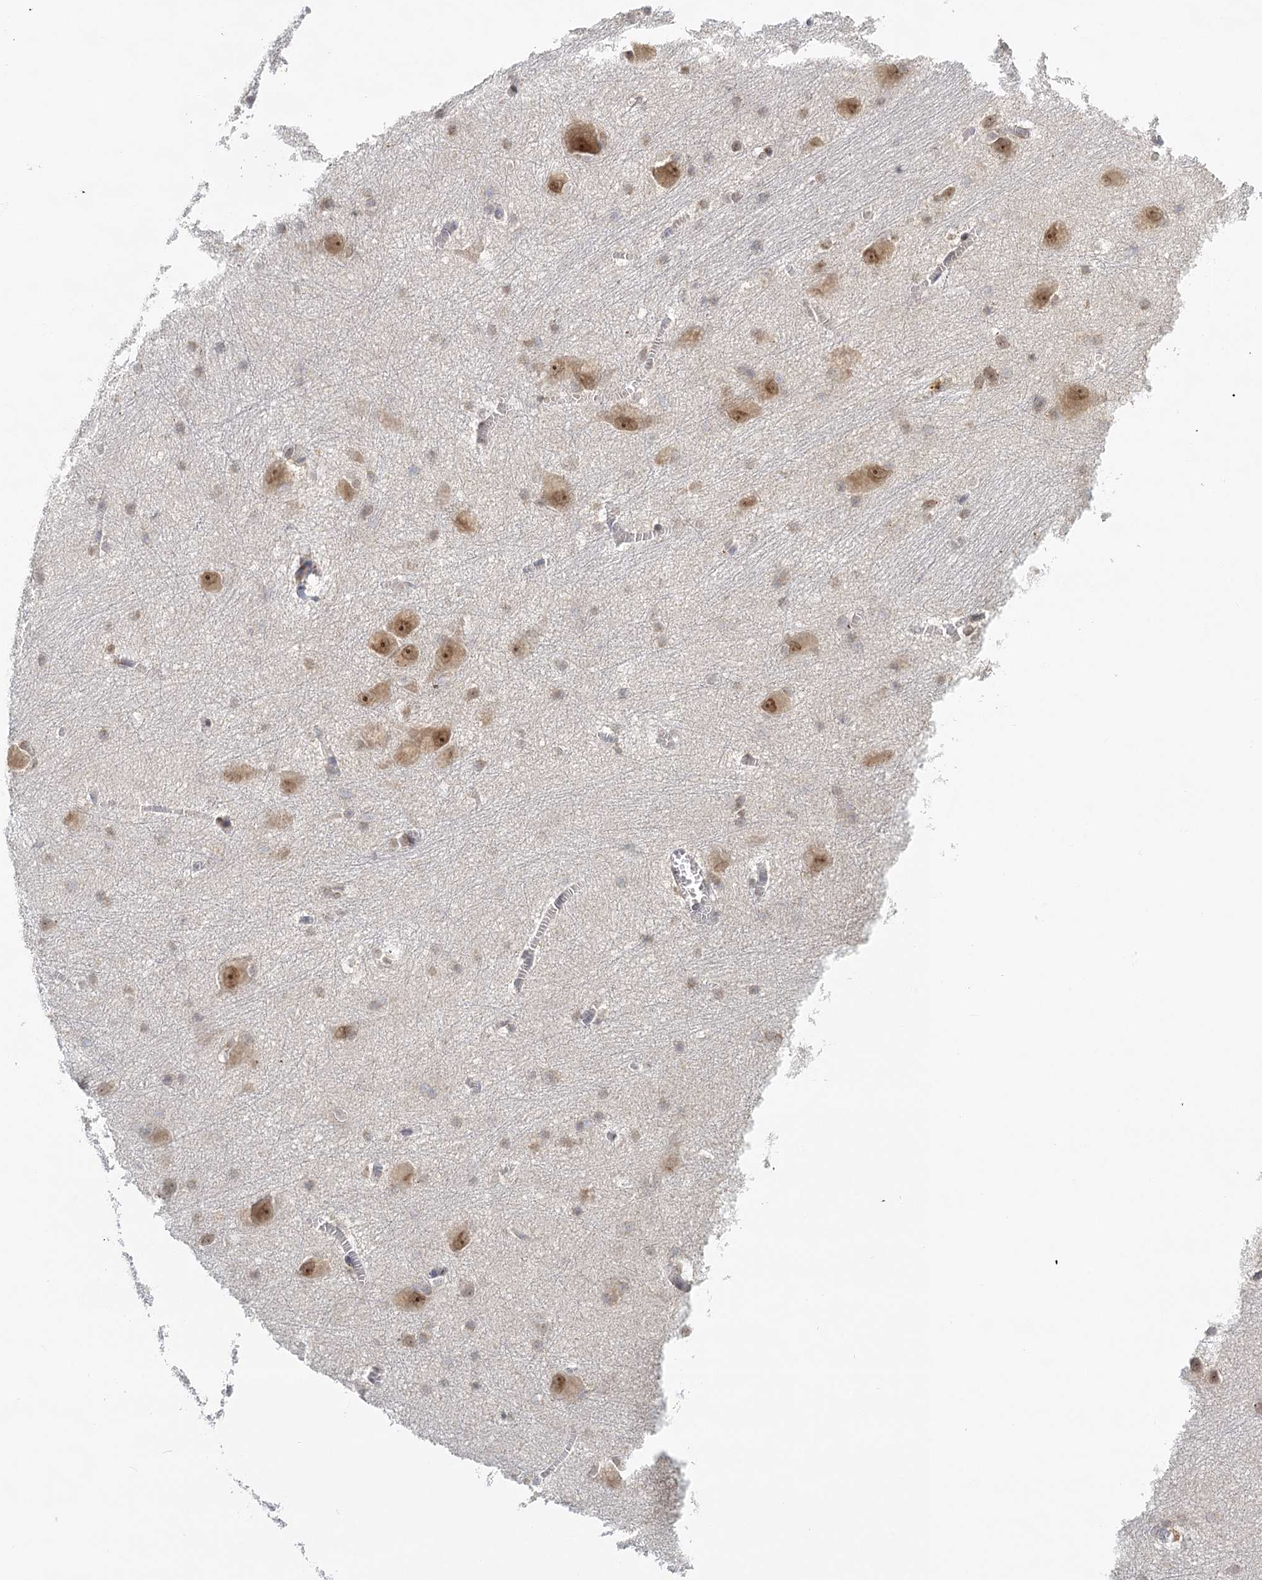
{"staining": {"intensity": "weak", "quantity": "<25%", "location": "nuclear"}, "tissue": "caudate", "cell_type": "Glial cells", "image_type": "normal", "snomed": [{"axis": "morphology", "description": "Normal tissue, NOS"}, {"axis": "topography", "description": "Lateral ventricle wall"}], "caption": "This is an IHC image of normal human caudate. There is no staining in glial cells.", "gene": "TREX1", "patient": {"sex": "male", "age": 37}}